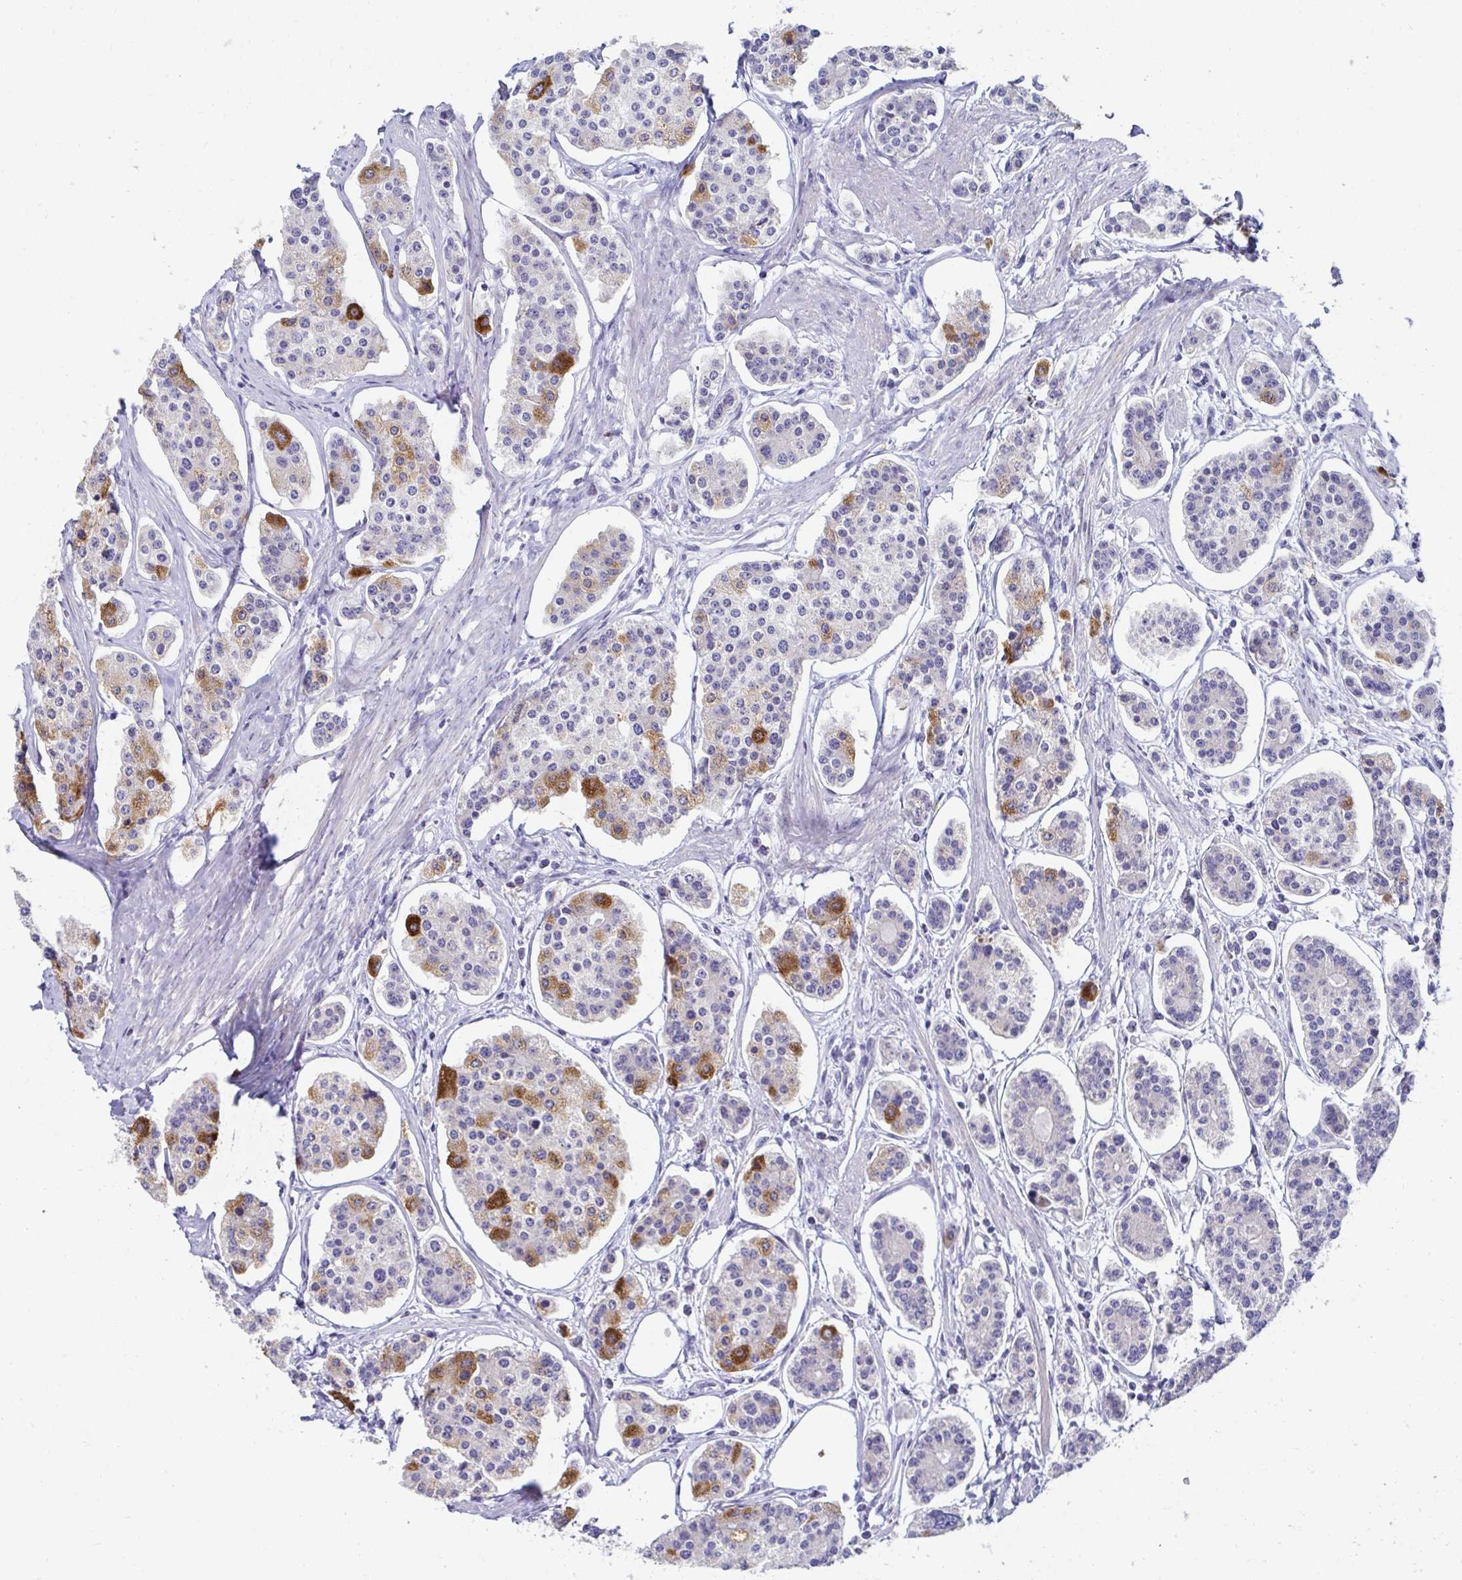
{"staining": {"intensity": "strong", "quantity": "<25%", "location": "cytoplasmic/membranous"}, "tissue": "carcinoid", "cell_type": "Tumor cells", "image_type": "cancer", "snomed": [{"axis": "morphology", "description": "Carcinoid, malignant, NOS"}, {"axis": "topography", "description": "Small intestine"}], "caption": "This is an image of immunohistochemistry (IHC) staining of carcinoid (malignant), which shows strong staining in the cytoplasmic/membranous of tumor cells.", "gene": "C4orf17", "patient": {"sex": "female", "age": 65}}